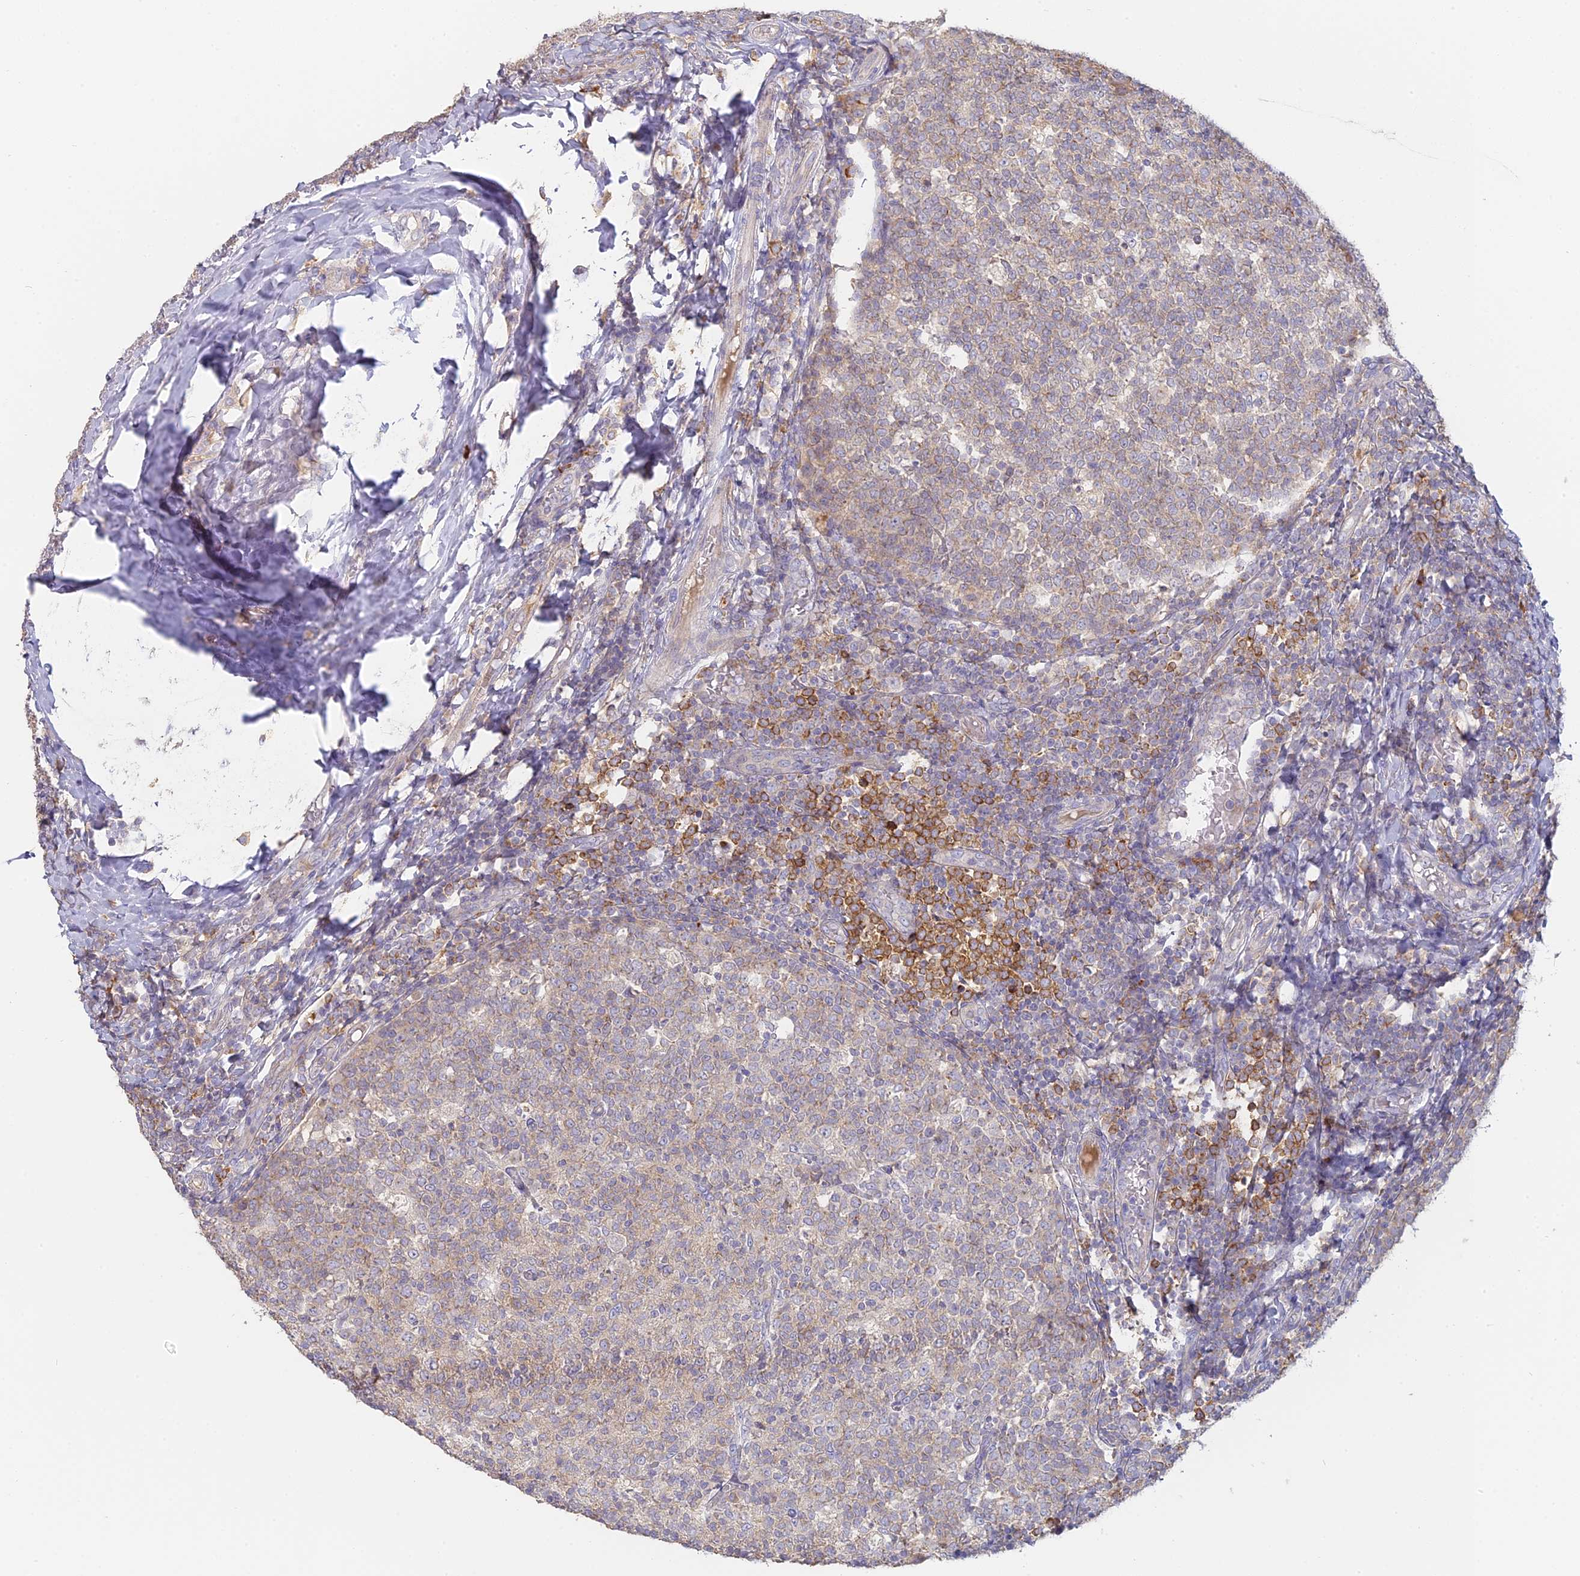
{"staining": {"intensity": "weak", "quantity": "<25%", "location": "cytoplasmic/membranous"}, "tissue": "tonsil", "cell_type": "Germinal center cells", "image_type": "normal", "snomed": [{"axis": "morphology", "description": "Normal tissue, NOS"}, {"axis": "topography", "description": "Tonsil"}], "caption": "An IHC histopathology image of unremarkable tonsil is shown. There is no staining in germinal center cells of tonsil. Brightfield microscopy of immunohistochemistry stained with DAB (3,3'-diaminobenzidine) (brown) and hematoxylin (blue), captured at high magnification.", "gene": "SFT2D2", "patient": {"sex": "female", "age": 19}}